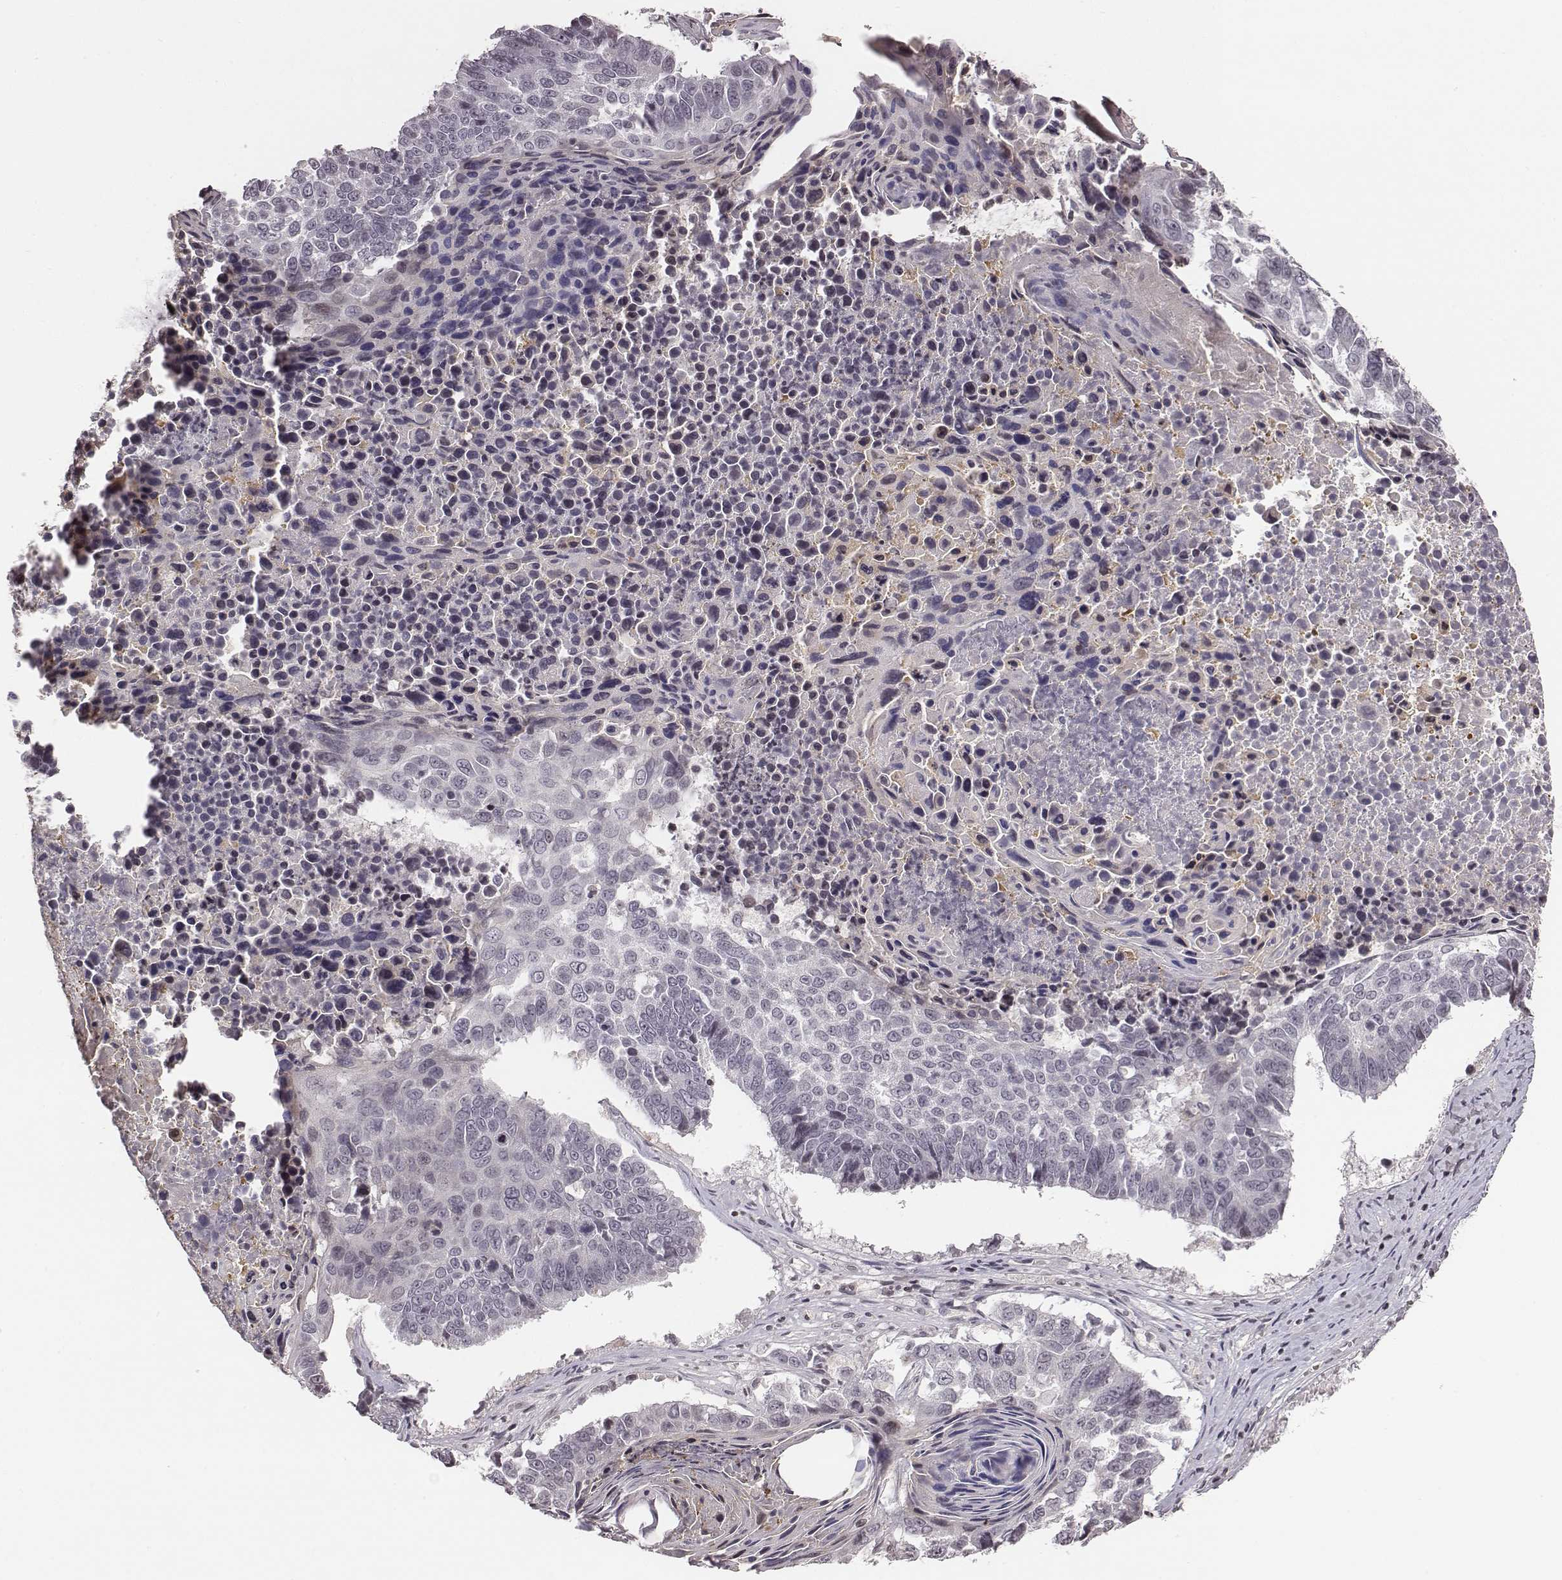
{"staining": {"intensity": "negative", "quantity": "none", "location": "none"}, "tissue": "lung cancer", "cell_type": "Tumor cells", "image_type": "cancer", "snomed": [{"axis": "morphology", "description": "Squamous cell carcinoma, NOS"}, {"axis": "topography", "description": "Lung"}], "caption": "The histopathology image shows no significant positivity in tumor cells of squamous cell carcinoma (lung).", "gene": "GRM4", "patient": {"sex": "male", "age": 73}}